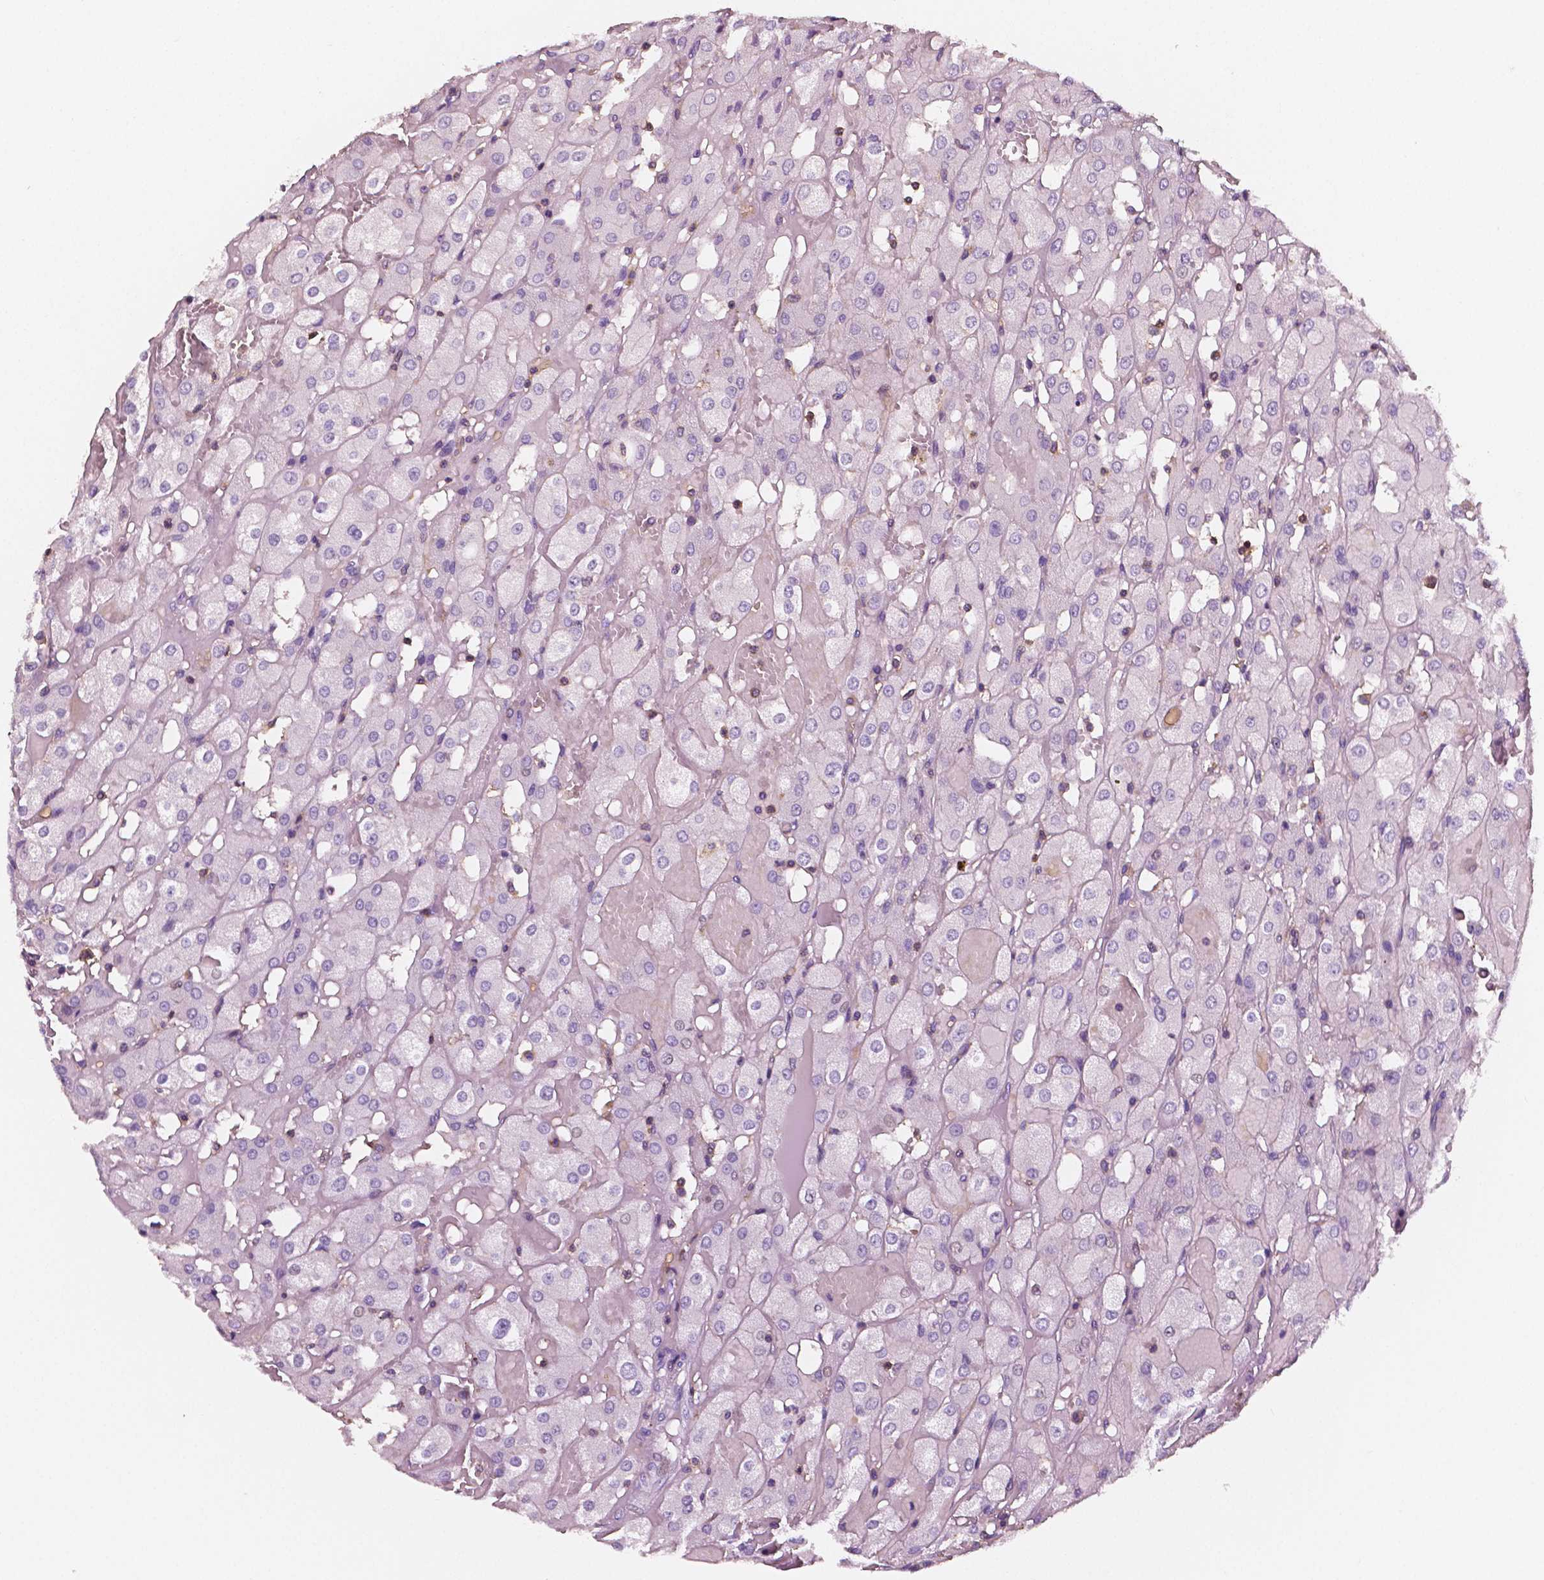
{"staining": {"intensity": "negative", "quantity": "none", "location": "none"}, "tissue": "renal cancer", "cell_type": "Tumor cells", "image_type": "cancer", "snomed": [{"axis": "morphology", "description": "Adenocarcinoma, NOS"}, {"axis": "topography", "description": "Kidney"}], "caption": "A micrograph of human renal cancer is negative for staining in tumor cells.", "gene": "PTPRC", "patient": {"sex": "male", "age": 72}}